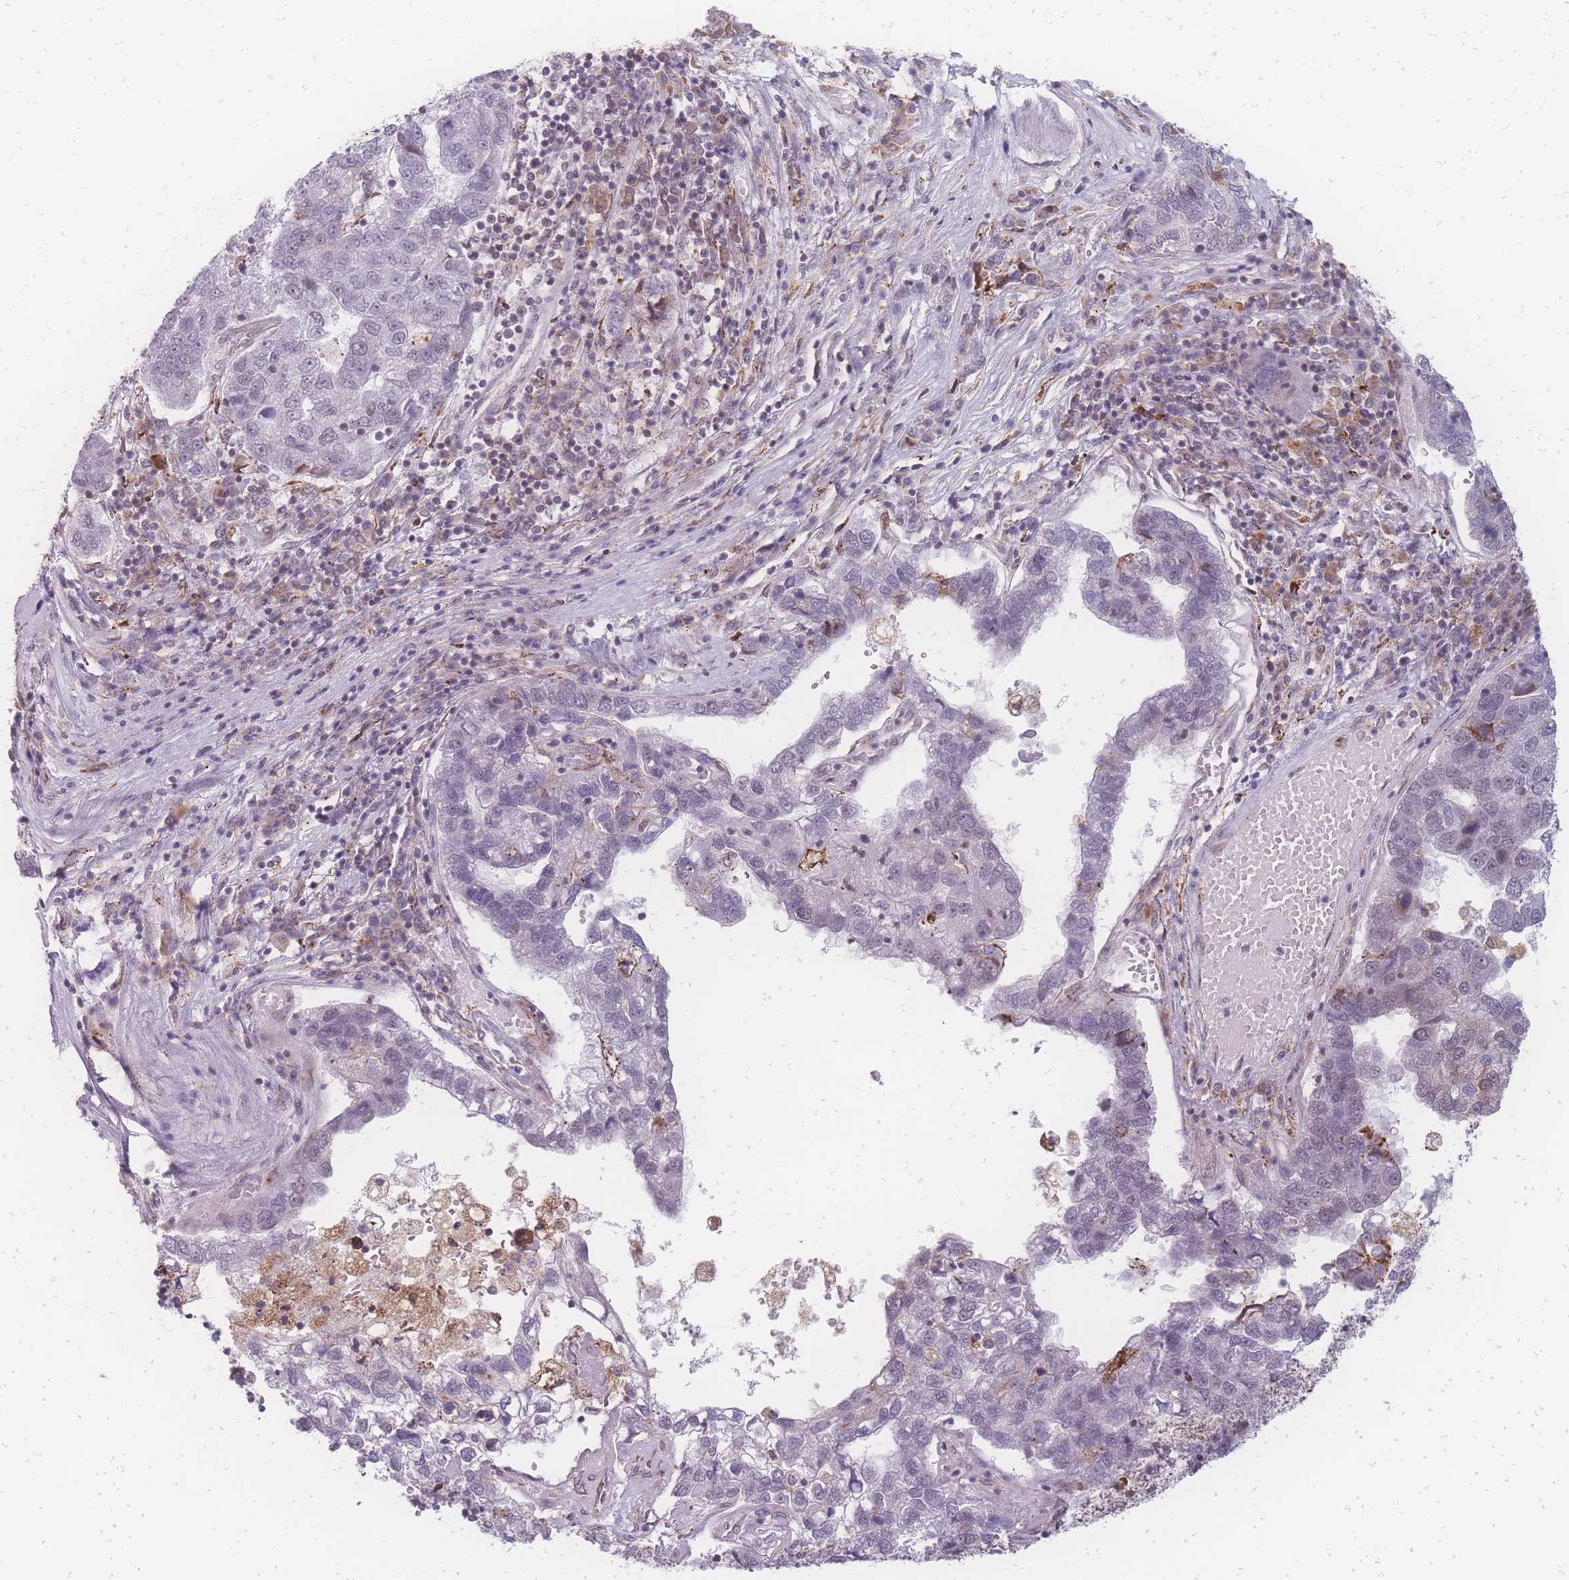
{"staining": {"intensity": "negative", "quantity": "none", "location": "none"}, "tissue": "pancreatic cancer", "cell_type": "Tumor cells", "image_type": "cancer", "snomed": [{"axis": "morphology", "description": "Adenocarcinoma, NOS"}, {"axis": "topography", "description": "Pancreas"}], "caption": "There is no significant staining in tumor cells of pancreatic adenocarcinoma.", "gene": "ZC3H13", "patient": {"sex": "female", "age": 61}}